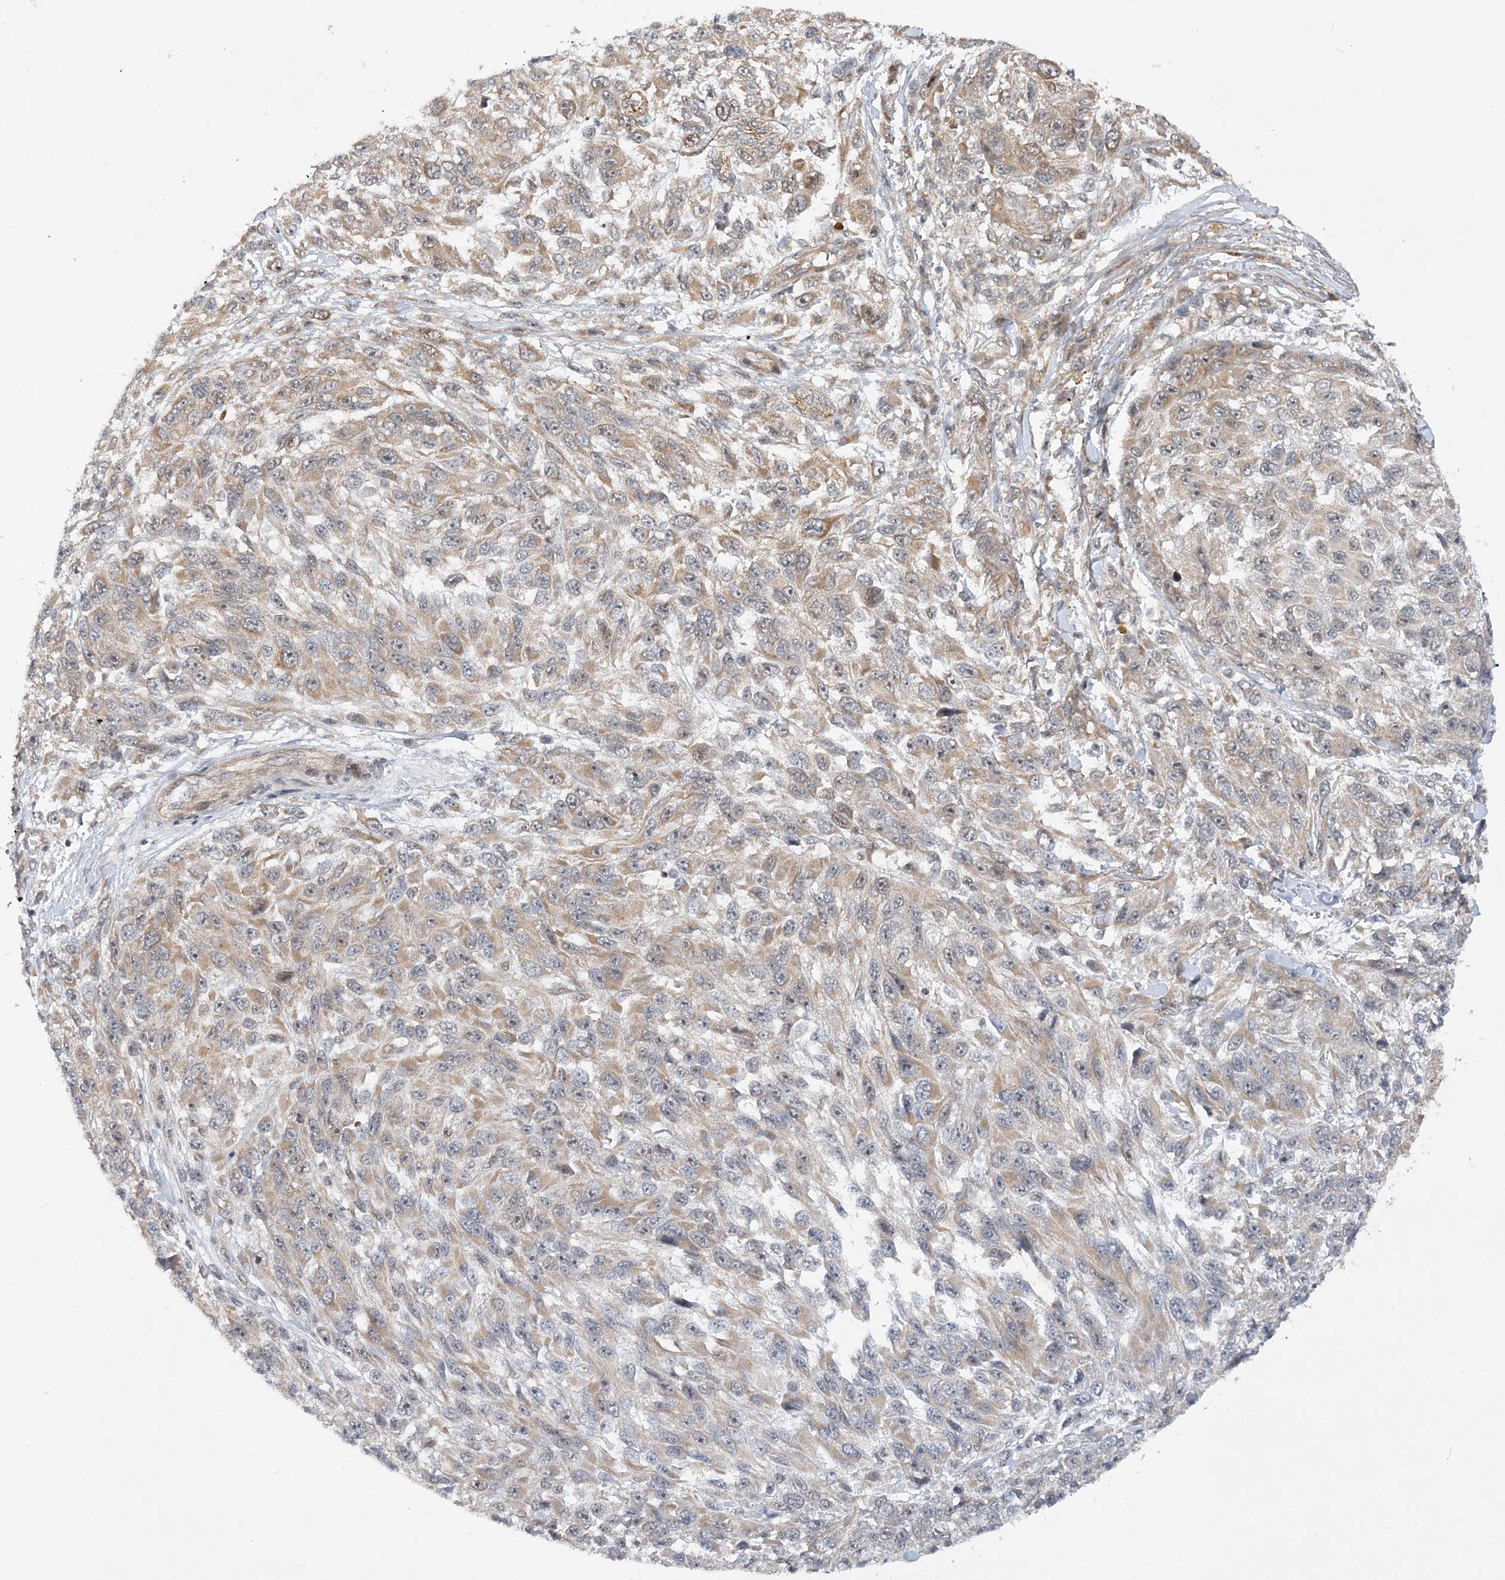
{"staining": {"intensity": "weak", "quantity": ">75%", "location": "cytoplasmic/membranous,nuclear"}, "tissue": "melanoma", "cell_type": "Tumor cells", "image_type": "cancer", "snomed": [{"axis": "morphology", "description": "Malignant melanoma, NOS"}, {"axis": "topography", "description": "Skin"}], "caption": "The immunohistochemical stain labels weak cytoplasmic/membranous and nuclear positivity in tumor cells of malignant melanoma tissue.", "gene": "MXI1", "patient": {"sex": "female", "age": 96}}